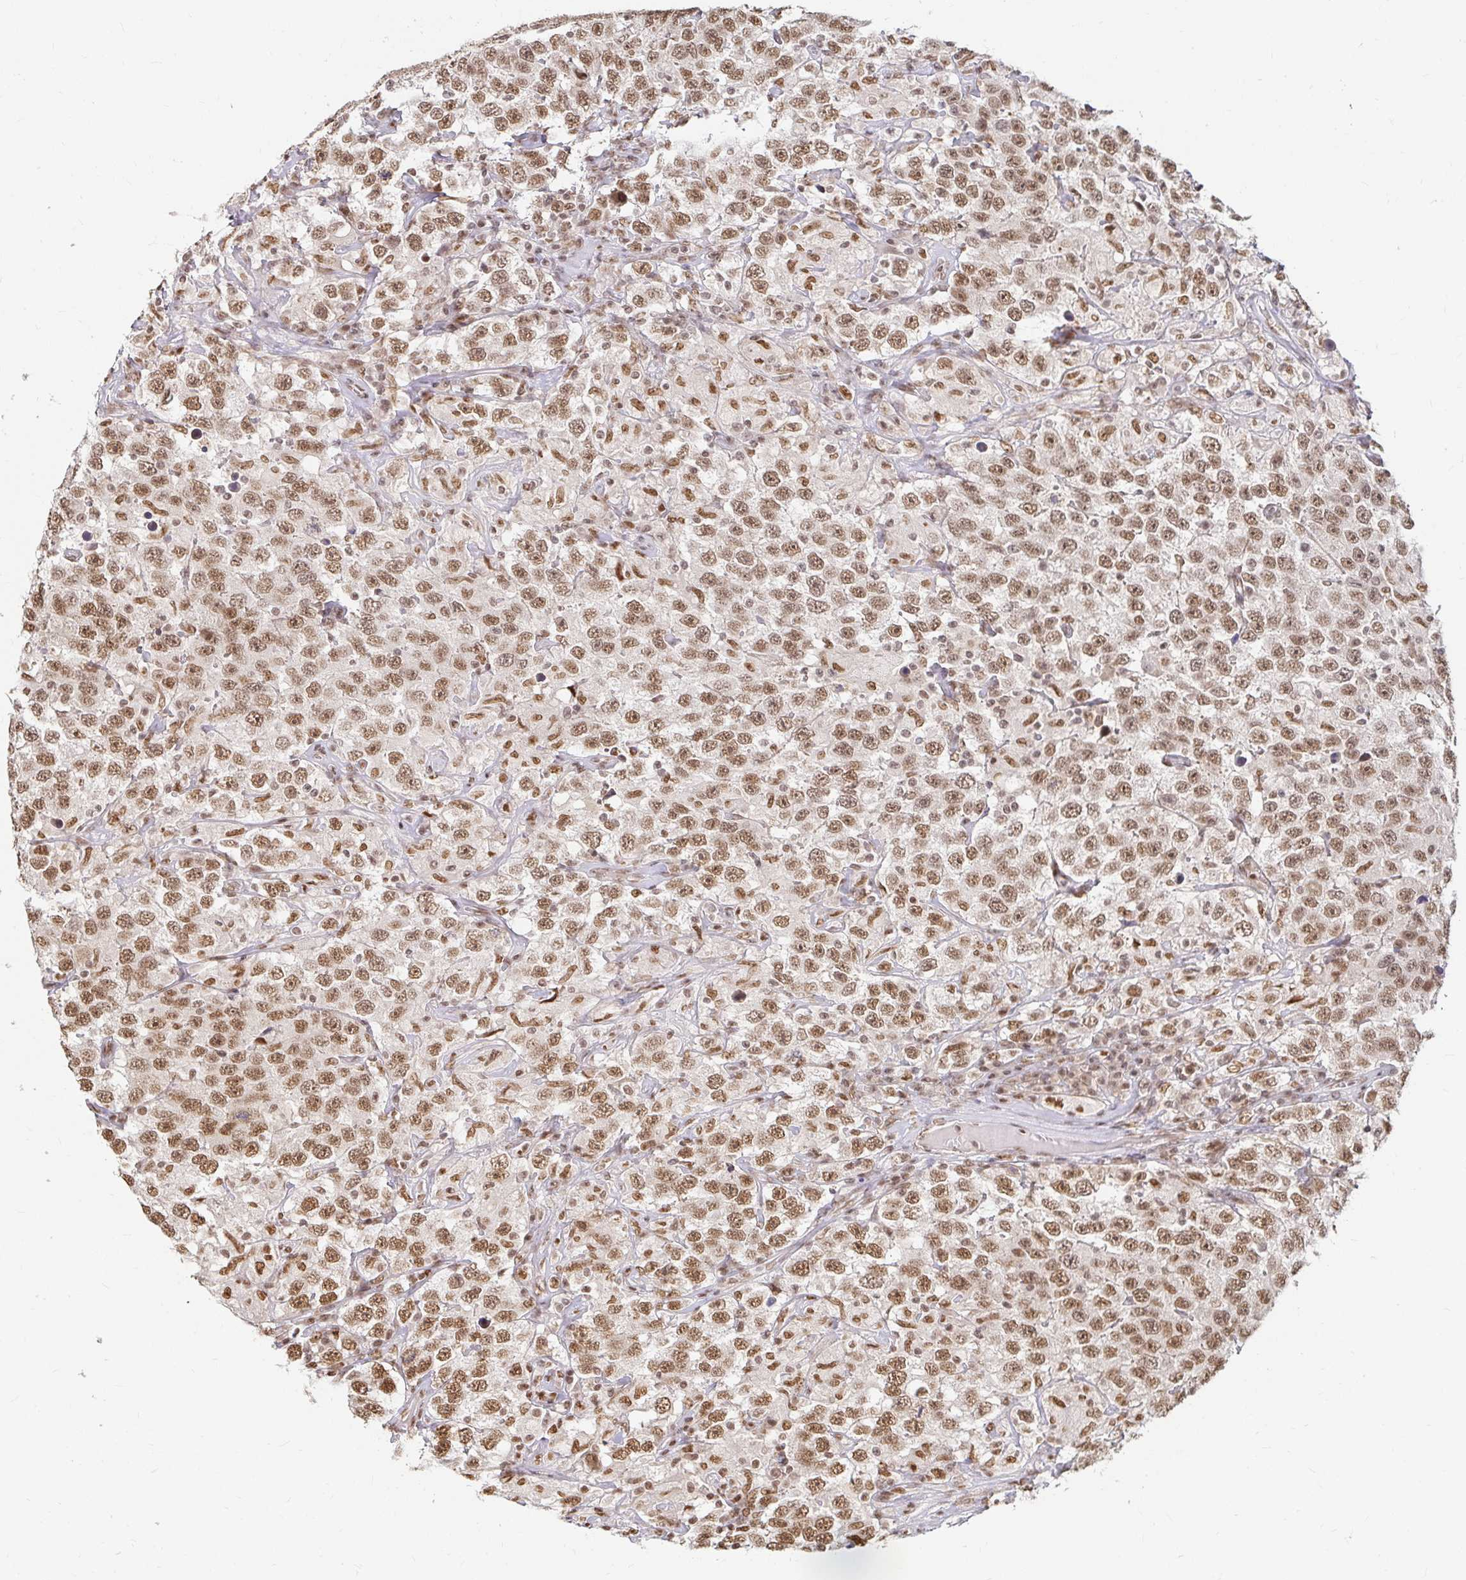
{"staining": {"intensity": "moderate", "quantity": ">75%", "location": "nuclear"}, "tissue": "testis cancer", "cell_type": "Tumor cells", "image_type": "cancer", "snomed": [{"axis": "morphology", "description": "Seminoma, NOS"}, {"axis": "topography", "description": "Testis"}], "caption": "Immunohistochemical staining of testis seminoma reveals moderate nuclear protein staining in about >75% of tumor cells.", "gene": "HNRNPU", "patient": {"sex": "male", "age": 41}}